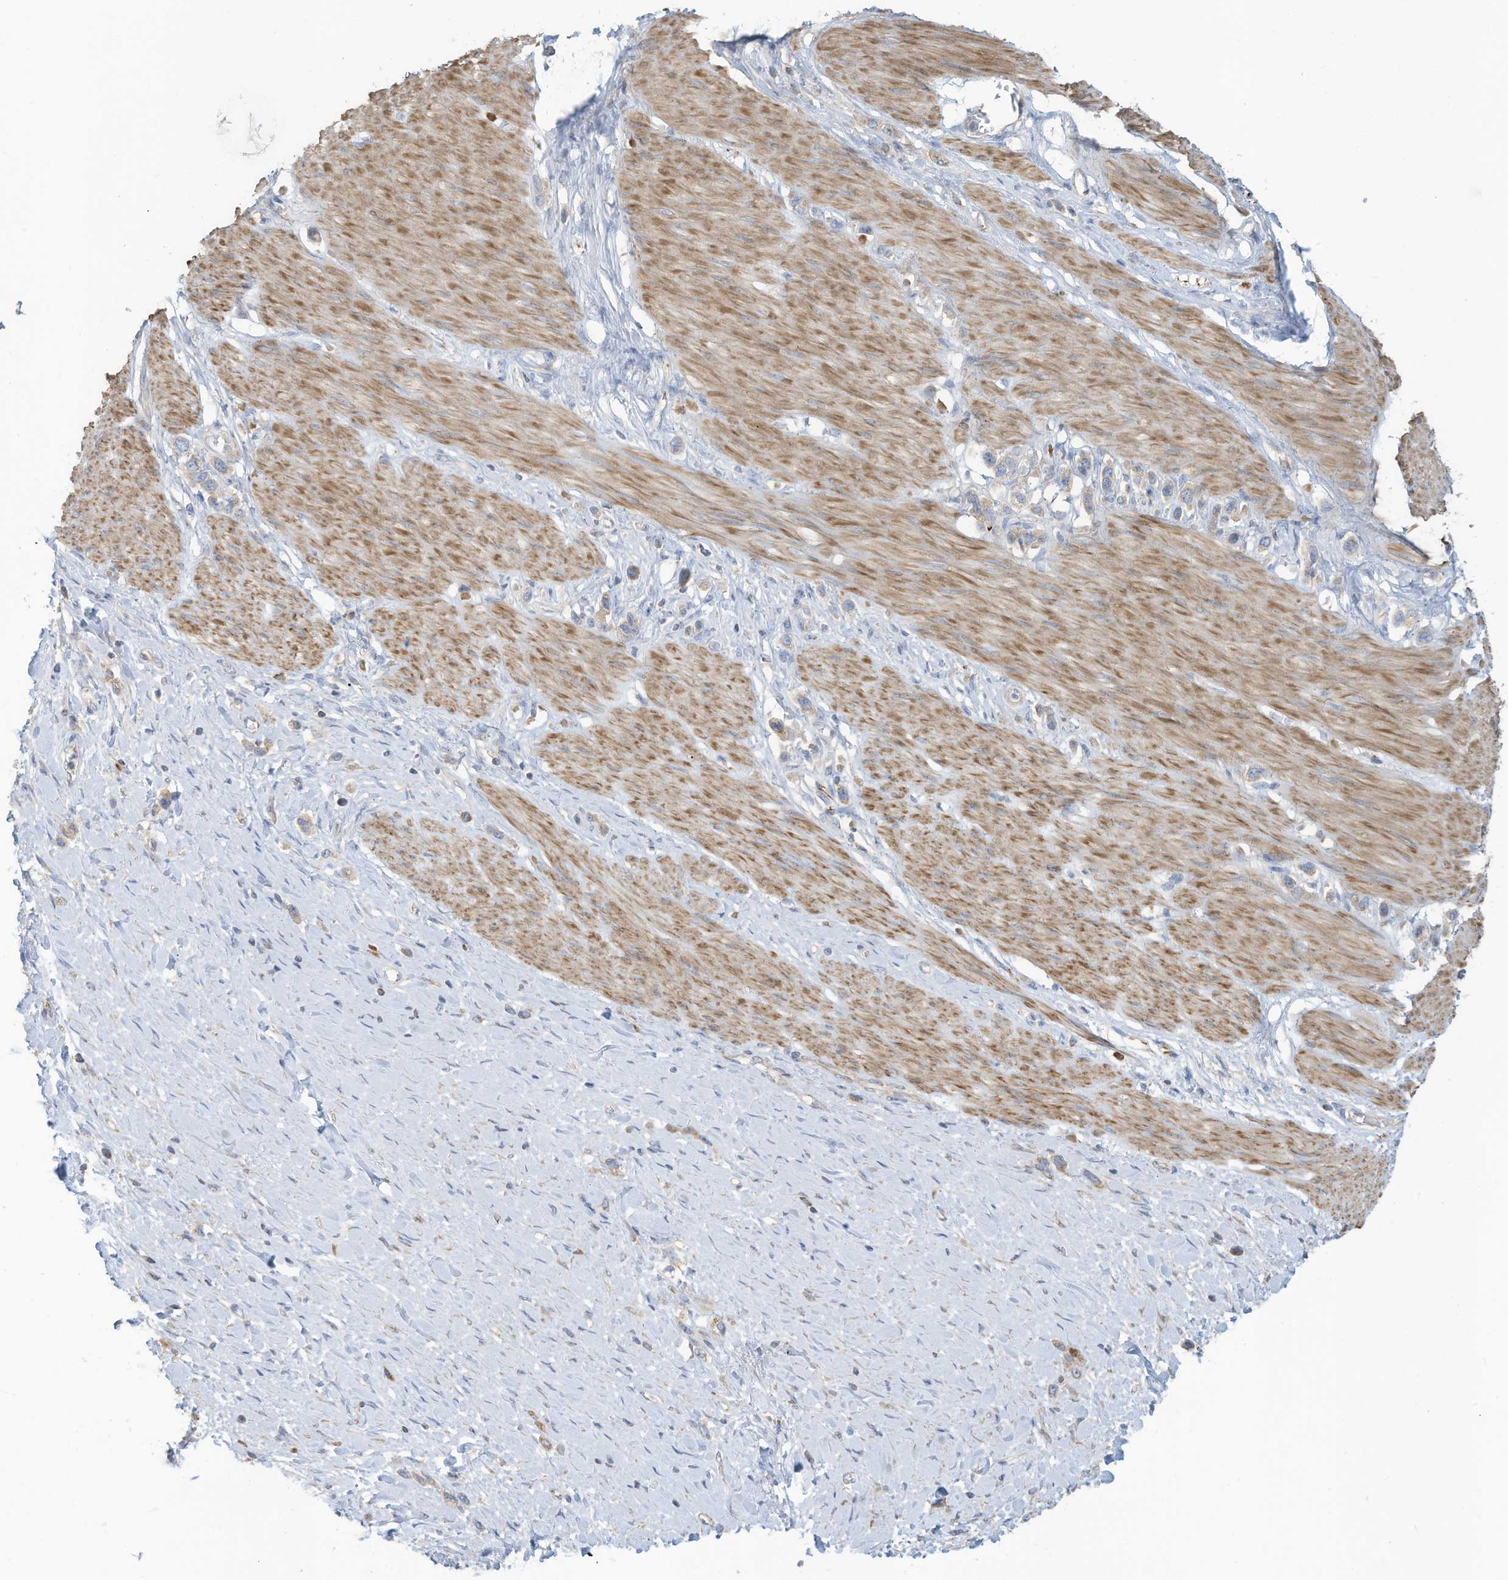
{"staining": {"intensity": "negative", "quantity": "none", "location": "none"}, "tissue": "stomach cancer", "cell_type": "Tumor cells", "image_type": "cancer", "snomed": [{"axis": "morphology", "description": "Adenocarcinoma, NOS"}, {"axis": "topography", "description": "Stomach"}], "caption": "Tumor cells are negative for brown protein staining in stomach adenocarcinoma.", "gene": "GTPBP2", "patient": {"sex": "female", "age": 65}}